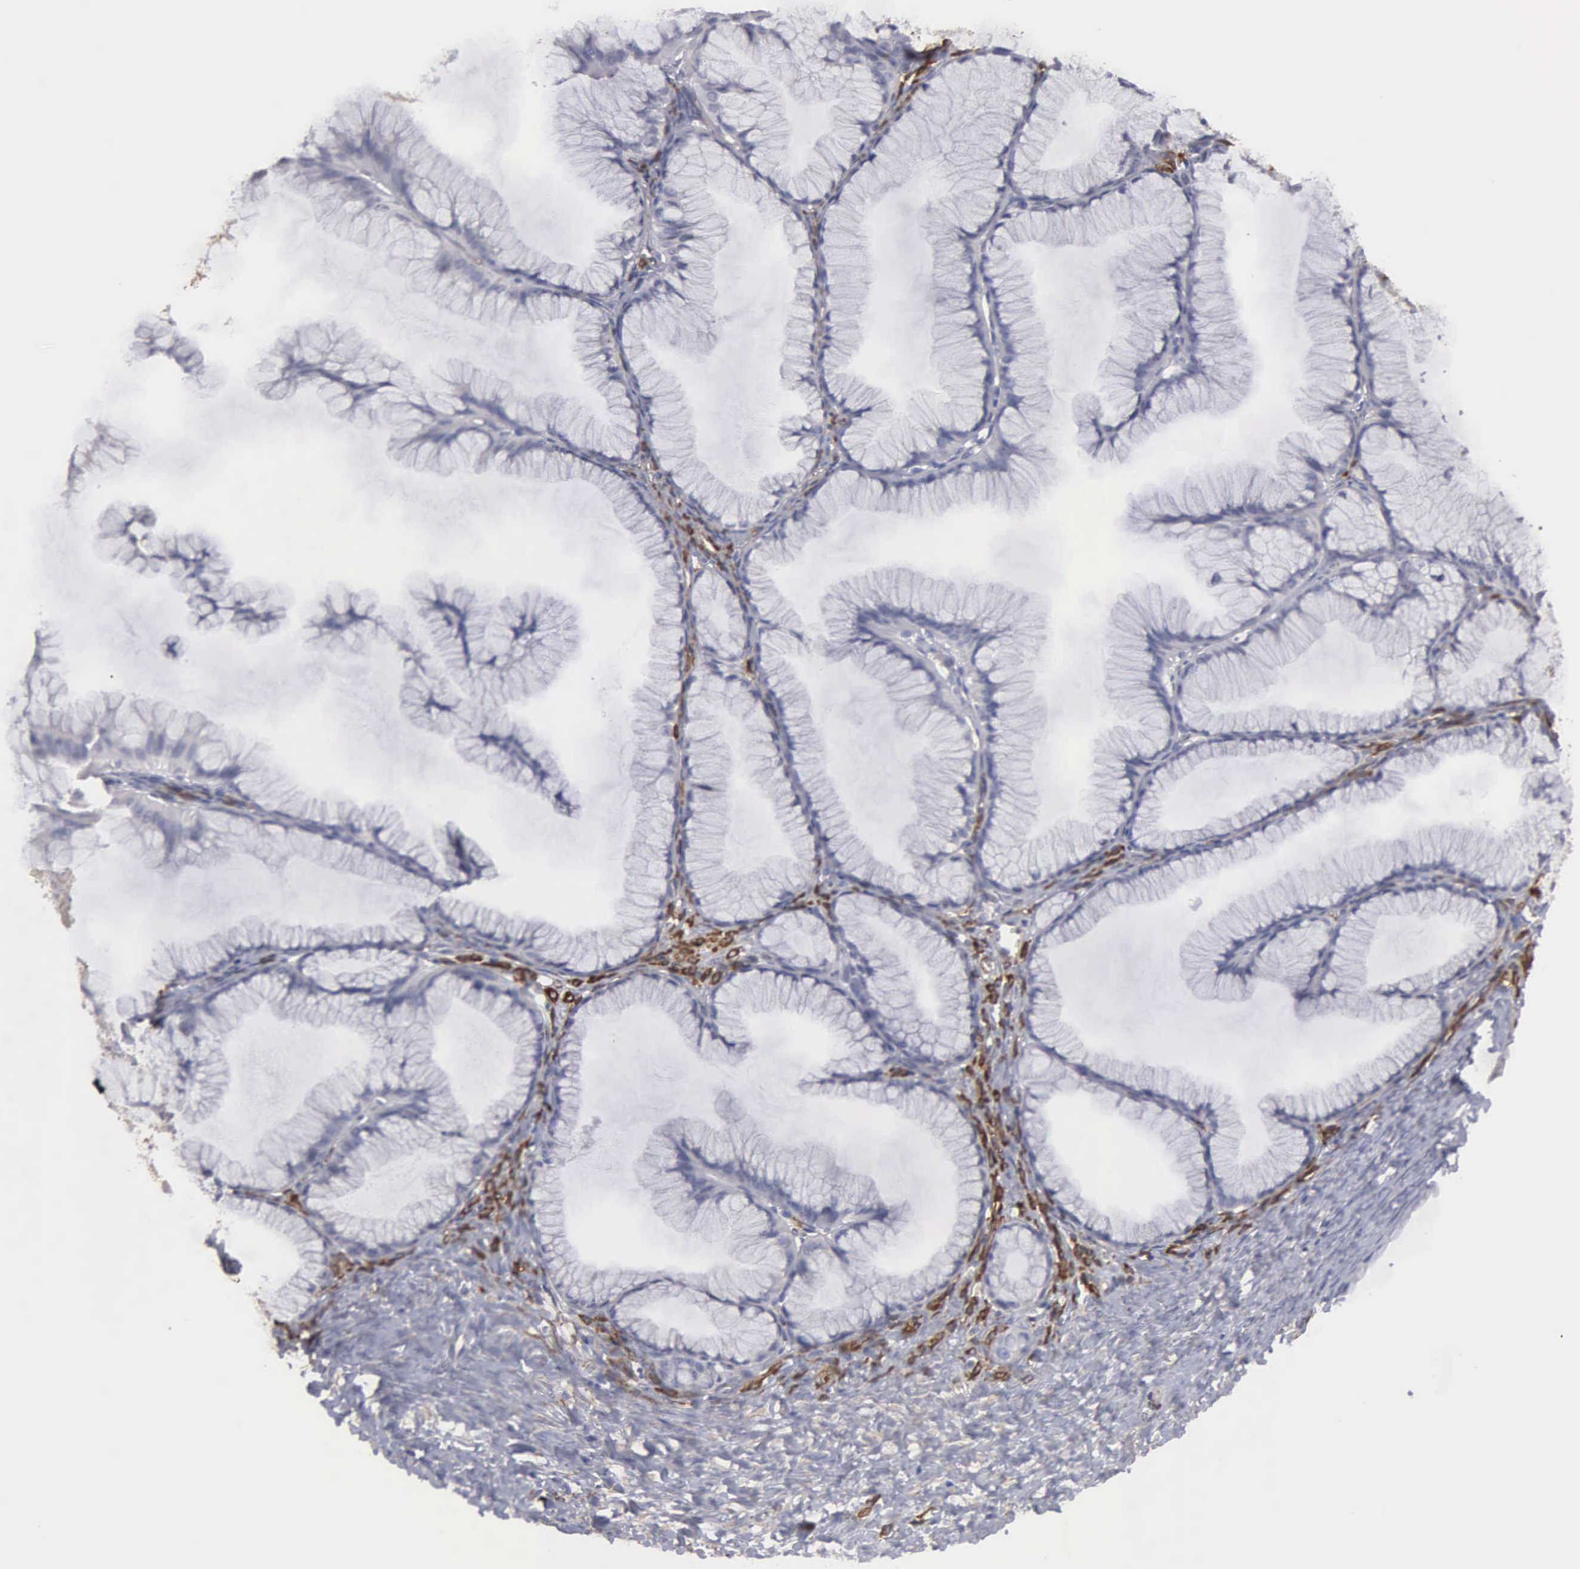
{"staining": {"intensity": "negative", "quantity": "none", "location": "none"}, "tissue": "ovarian cancer", "cell_type": "Tumor cells", "image_type": "cancer", "snomed": [{"axis": "morphology", "description": "Cystadenocarcinoma, mucinous, NOS"}, {"axis": "topography", "description": "Ovary"}], "caption": "The micrograph demonstrates no significant staining in tumor cells of ovarian cancer (mucinous cystadenocarcinoma).", "gene": "LIN52", "patient": {"sex": "female", "age": 41}}